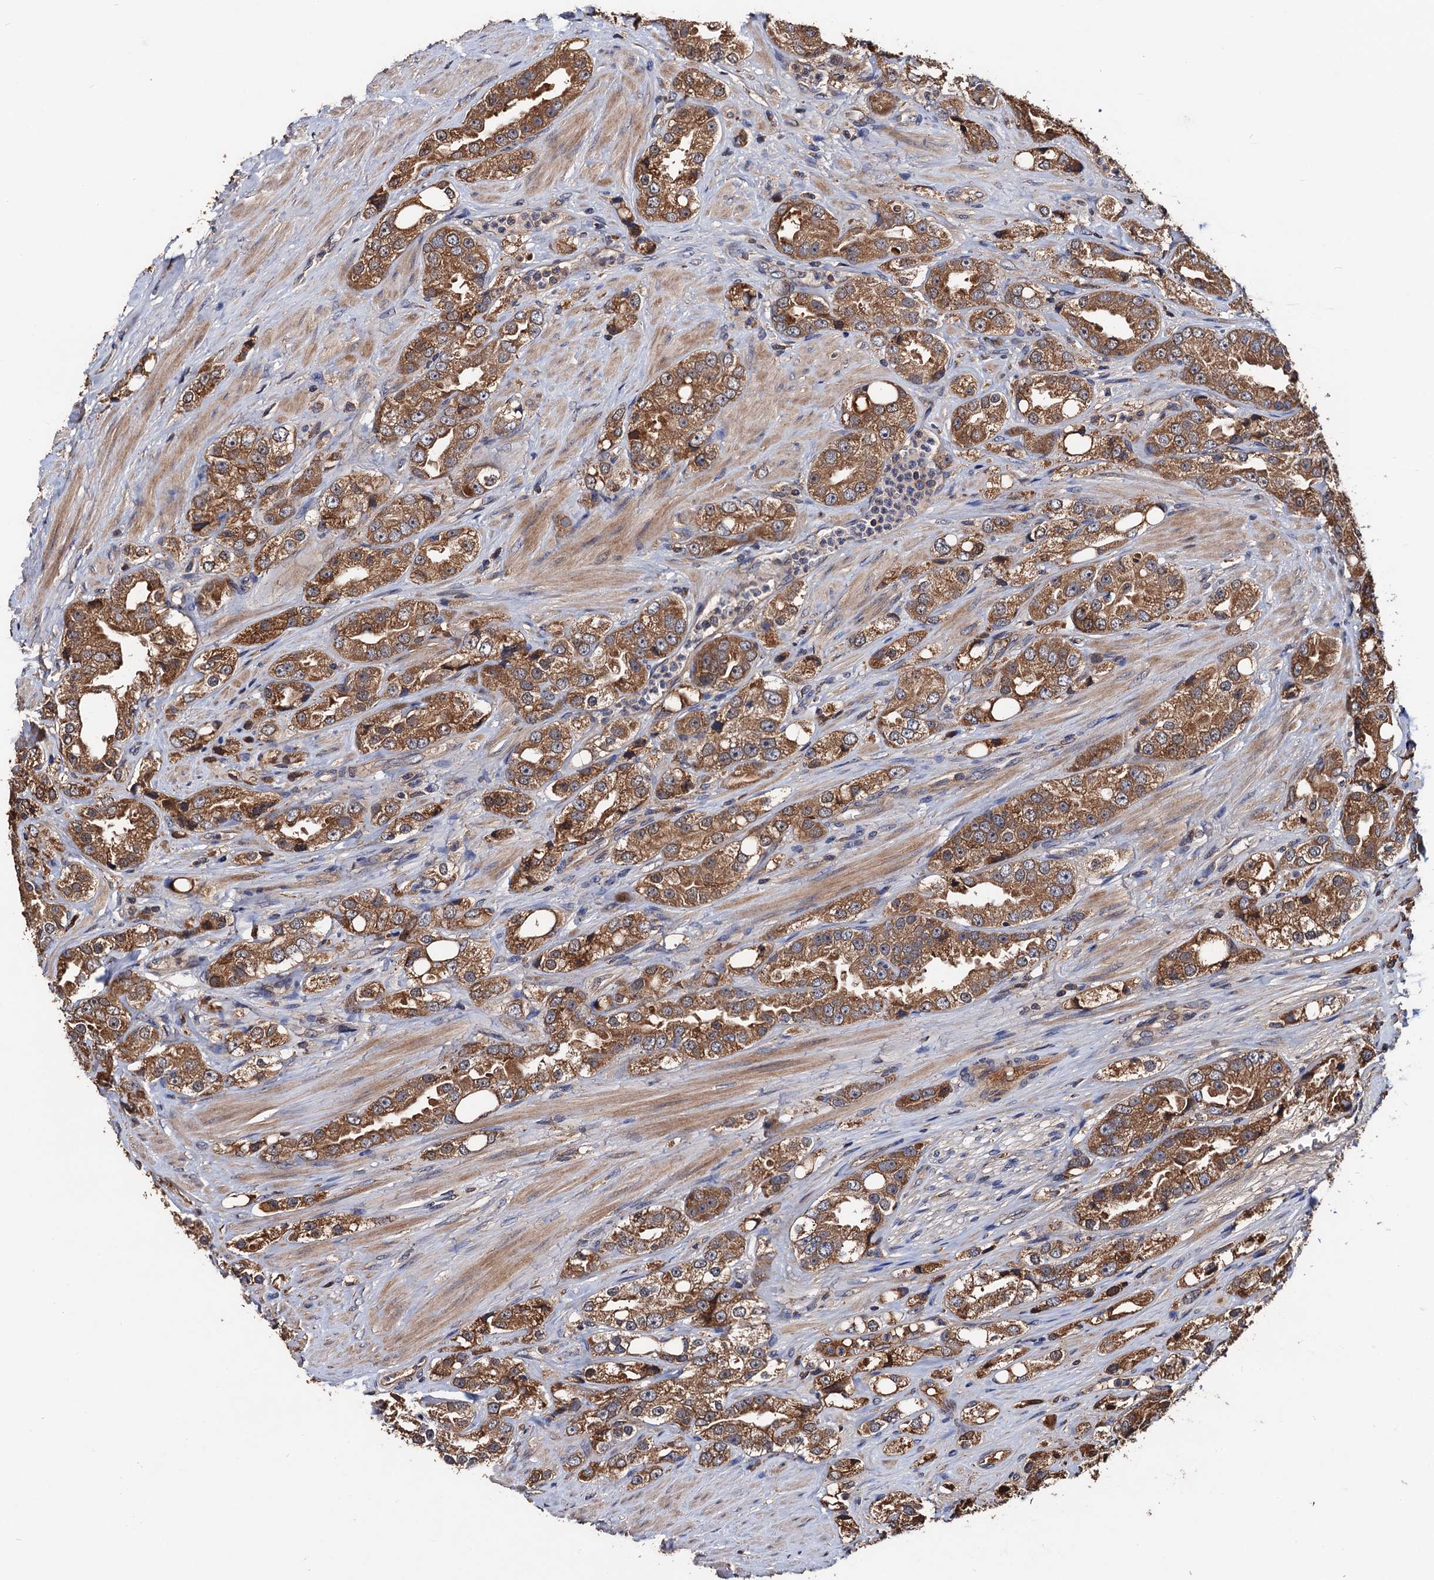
{"staining": {"intensity": "moderate", "quantity": ">75%", "location": "cytoplasmic/membranous"}, "tissue": "prostate cancer", "cell_type": "Tumor cells", "image_type": "cancer", "snomed": [{"axis": "morphology", "description": "Adenocarcinoma, NOS"}, {"axis": "topography", "description": "Prostate"}], "caption": "A high-resolution photomicrograph shows IHC staining of prostate adenocarcinoma, which displays moderate cytoplasmic/membranous expression in approximately >75% of tumor cells.", "gene": "RGS11", "patient": {"sex": "male", "age": 79}}